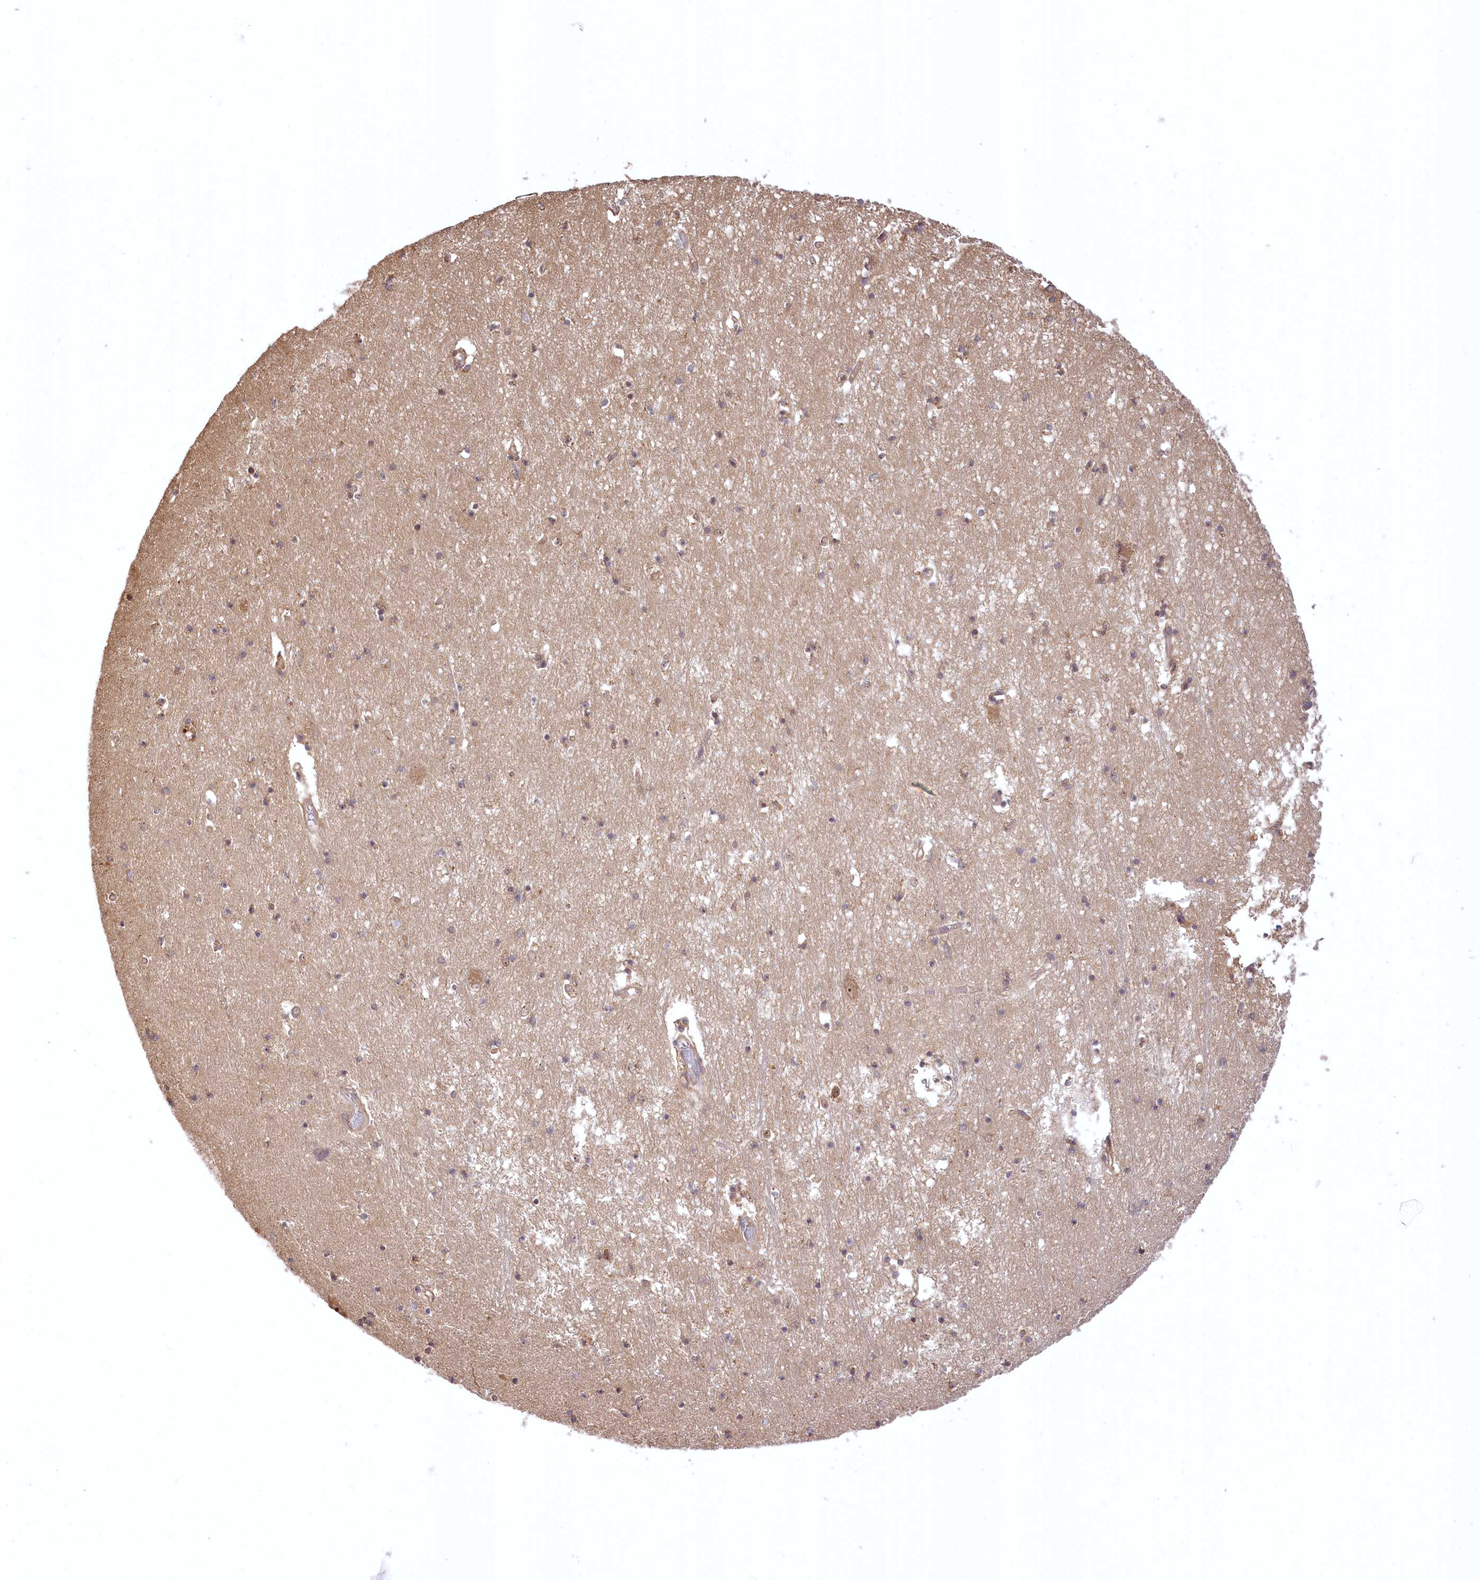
{"staining": {"intensity": "weak", "quantity": "<25%", "location": "cytoplasmic/membranous"}, "tissue": "hippocampus", "cell_type": "Glial cells", "image_type": "normal", "snomed": [{"axis": "morphology", "description": "Normal tissue, NOS"}, {"axis": "topography", "description": "Hippocampus"}], "caption": "Immunohistochemistry (IHC) of normal hippocampus demonstrates no staining in glial cells.", "gene": "SERGEF", "patient": {"sex": "male", "age": 70}}